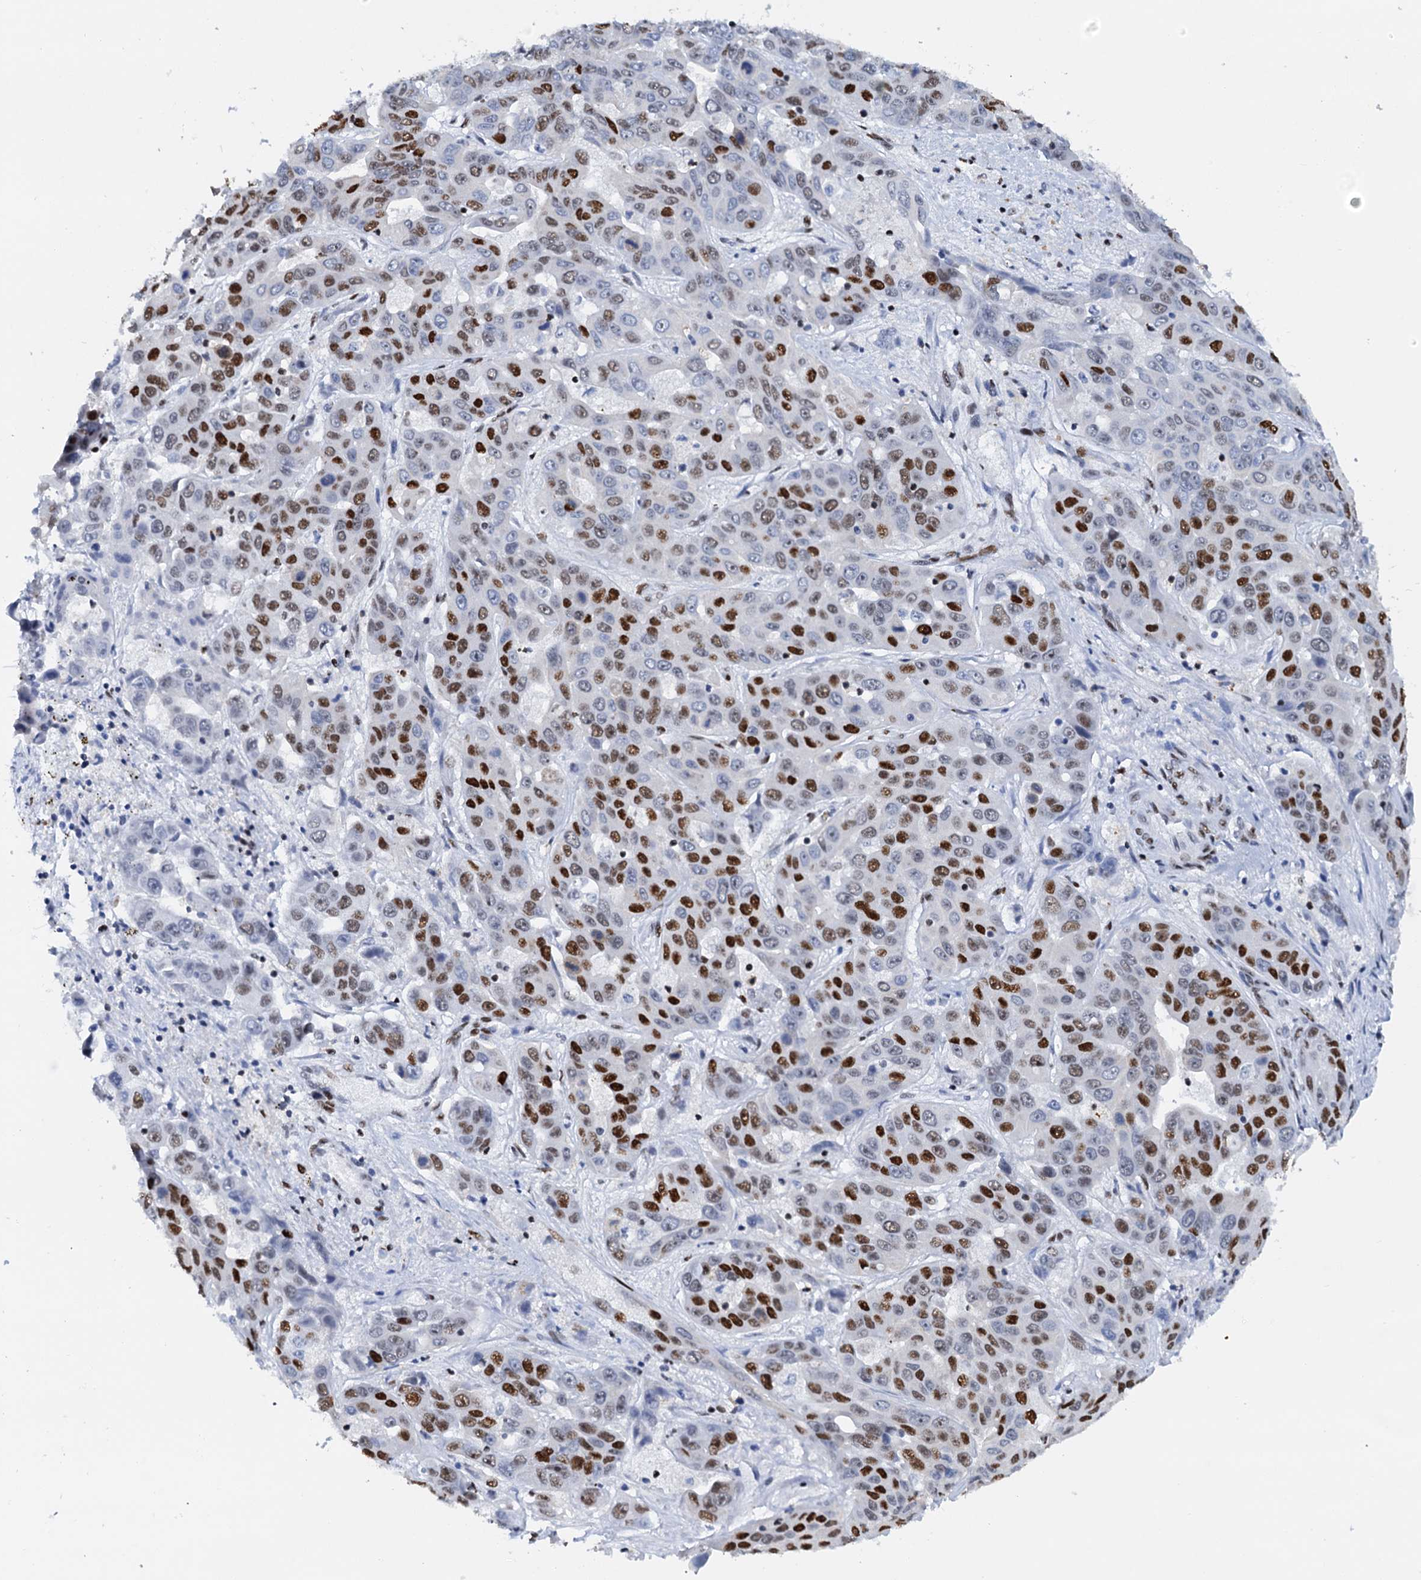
{"staining": {"intensity": "strong", "quantity": "25%-75%", "location": "nuclear"}, "tissue": "liver cancer", "cell_type": "Tumor cells", "image_type": "cancer", "snomed": [{"axis": "morphology", "description": "Cholangiocarcinoma"}, {"axis": "topography", "description": "Liver"}], "caption": "This image displays immunohistochemistry staining of human liver cancer (cholangiocarcinoma), with high strong nuclear positivity in about 25%-75% of tumor cells.", "gene": "SLTM", "patient": {"sex": "female", "age": 52}}